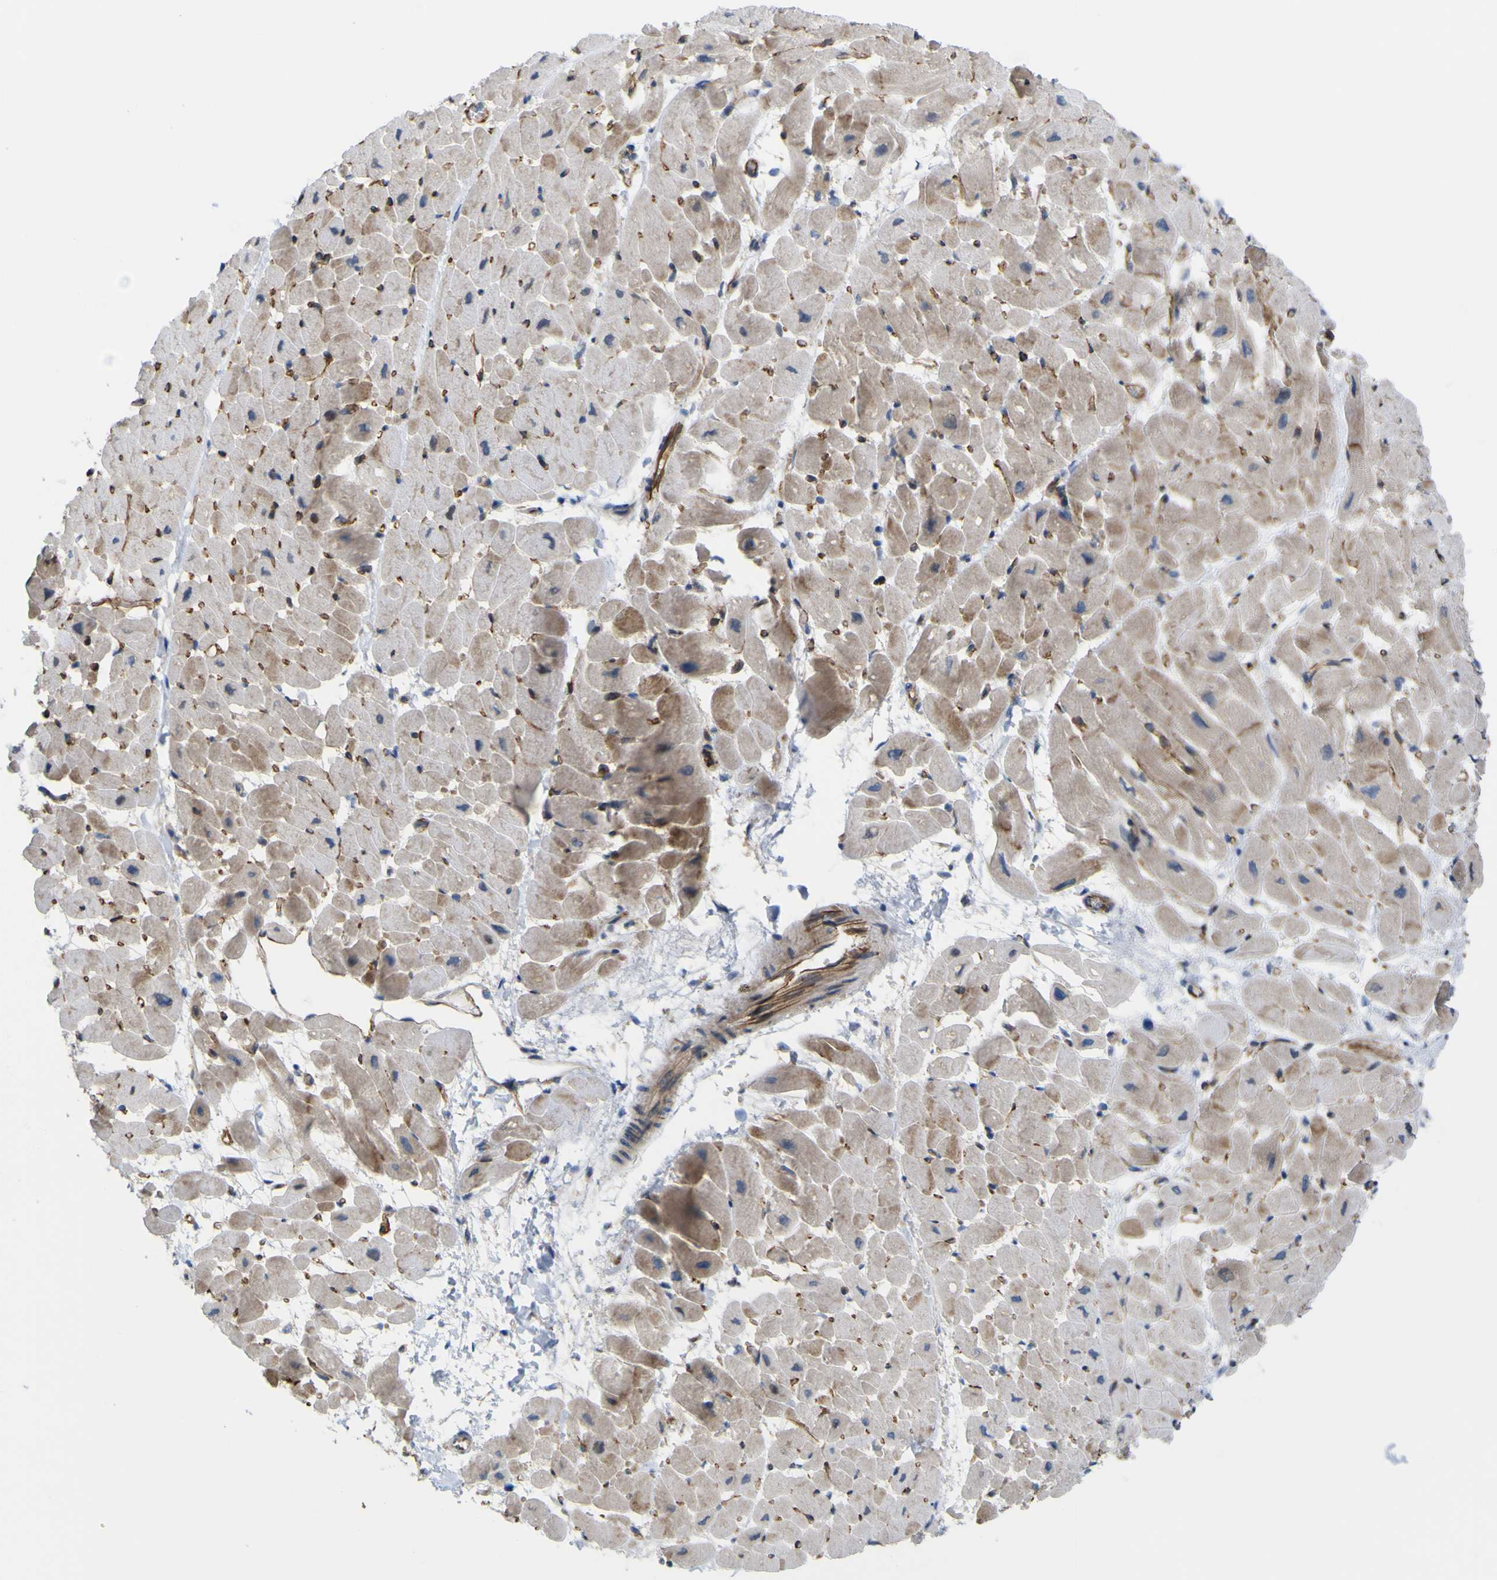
{"staining": {"intensity": "moderate", "quantity": "25%-75%", "location": "cytoplasmic/membranous"}, "tissue": "heart muscle", "cell_type": "Cardiomyocytes", "image_type": "normal", "snomed": [{"axis": "morphology", "description": "Normal tissue, NOS"}, {"axis": "topography", "description": "Heart"}], "caption": "A high-resolution image shows IHC staining of benign heart muscle, which demonstrates moderate cytoplasmic/membranous expression in approximately 25%-75% of cardiomyocytes. Immunohistochemistry stains the protein of interest in brown and the nuclei are stained blue.", "gene": "JPH1", "patient": {"sex": "male", "age": 45}}